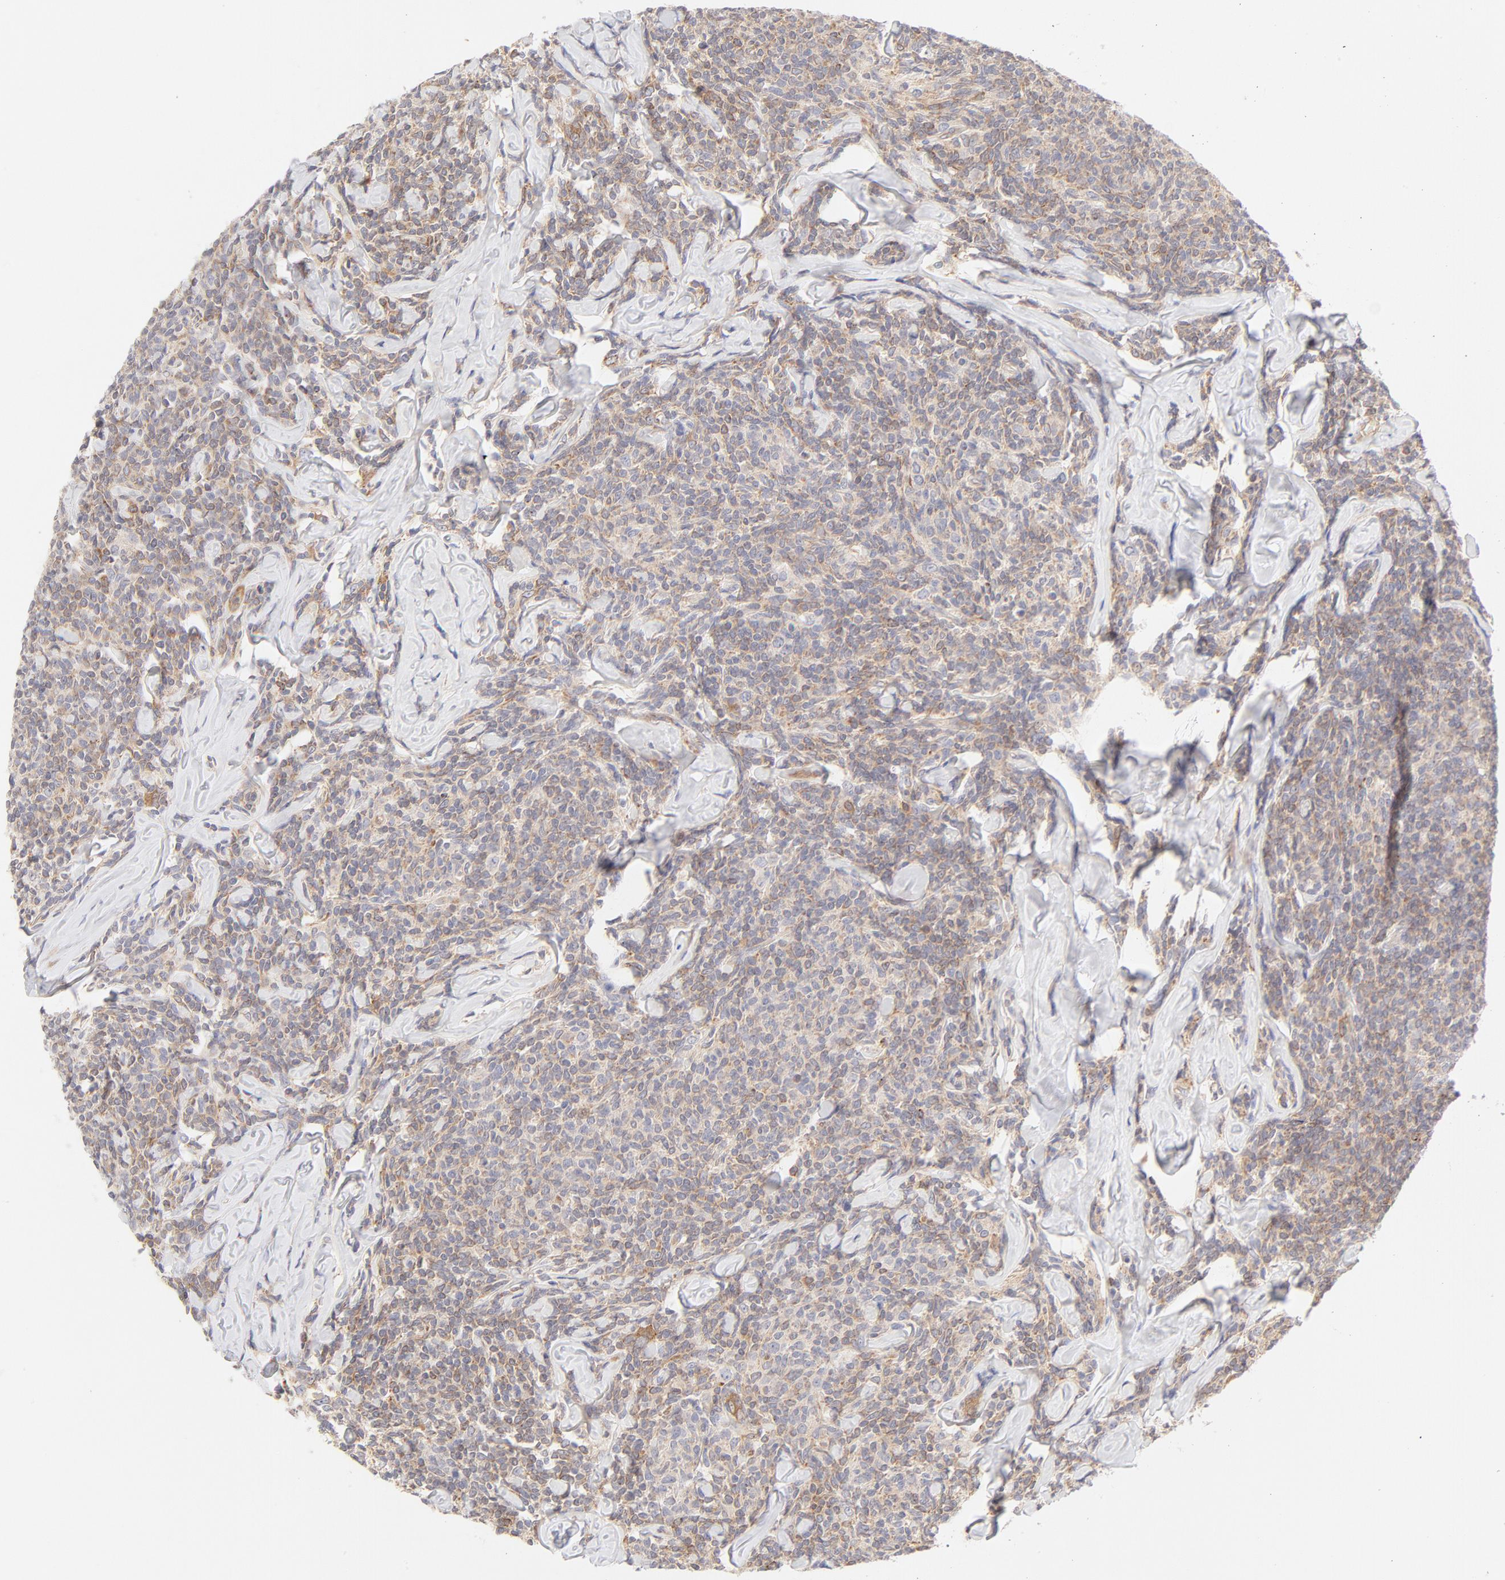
{"staining": {"intensity": "weak", "quantity": ">75%", "location": "cytoplasmic/membranous"}, "tissue": "lymphoma", "cell_type": "Tumor cells", "image_type": "cancer", "snomed": [{"axis": "morphology", "description": "Malignant lymphoma, non-Hodgkin's type, Low grade"}, {"axis": "topography", "description": "Lymph node"}], "caption": "IHC photomicrograph of neoplastic tissue: lymphoma stained using IHC shows low levels of weak protein expression localized specifically in the cytoplasmic/membranous of tumor cells, appearing as a cytoplasmic/membranous brown color.", "gene": "RPS6KA1", "patient": {"sex": "female", "age": 56}}